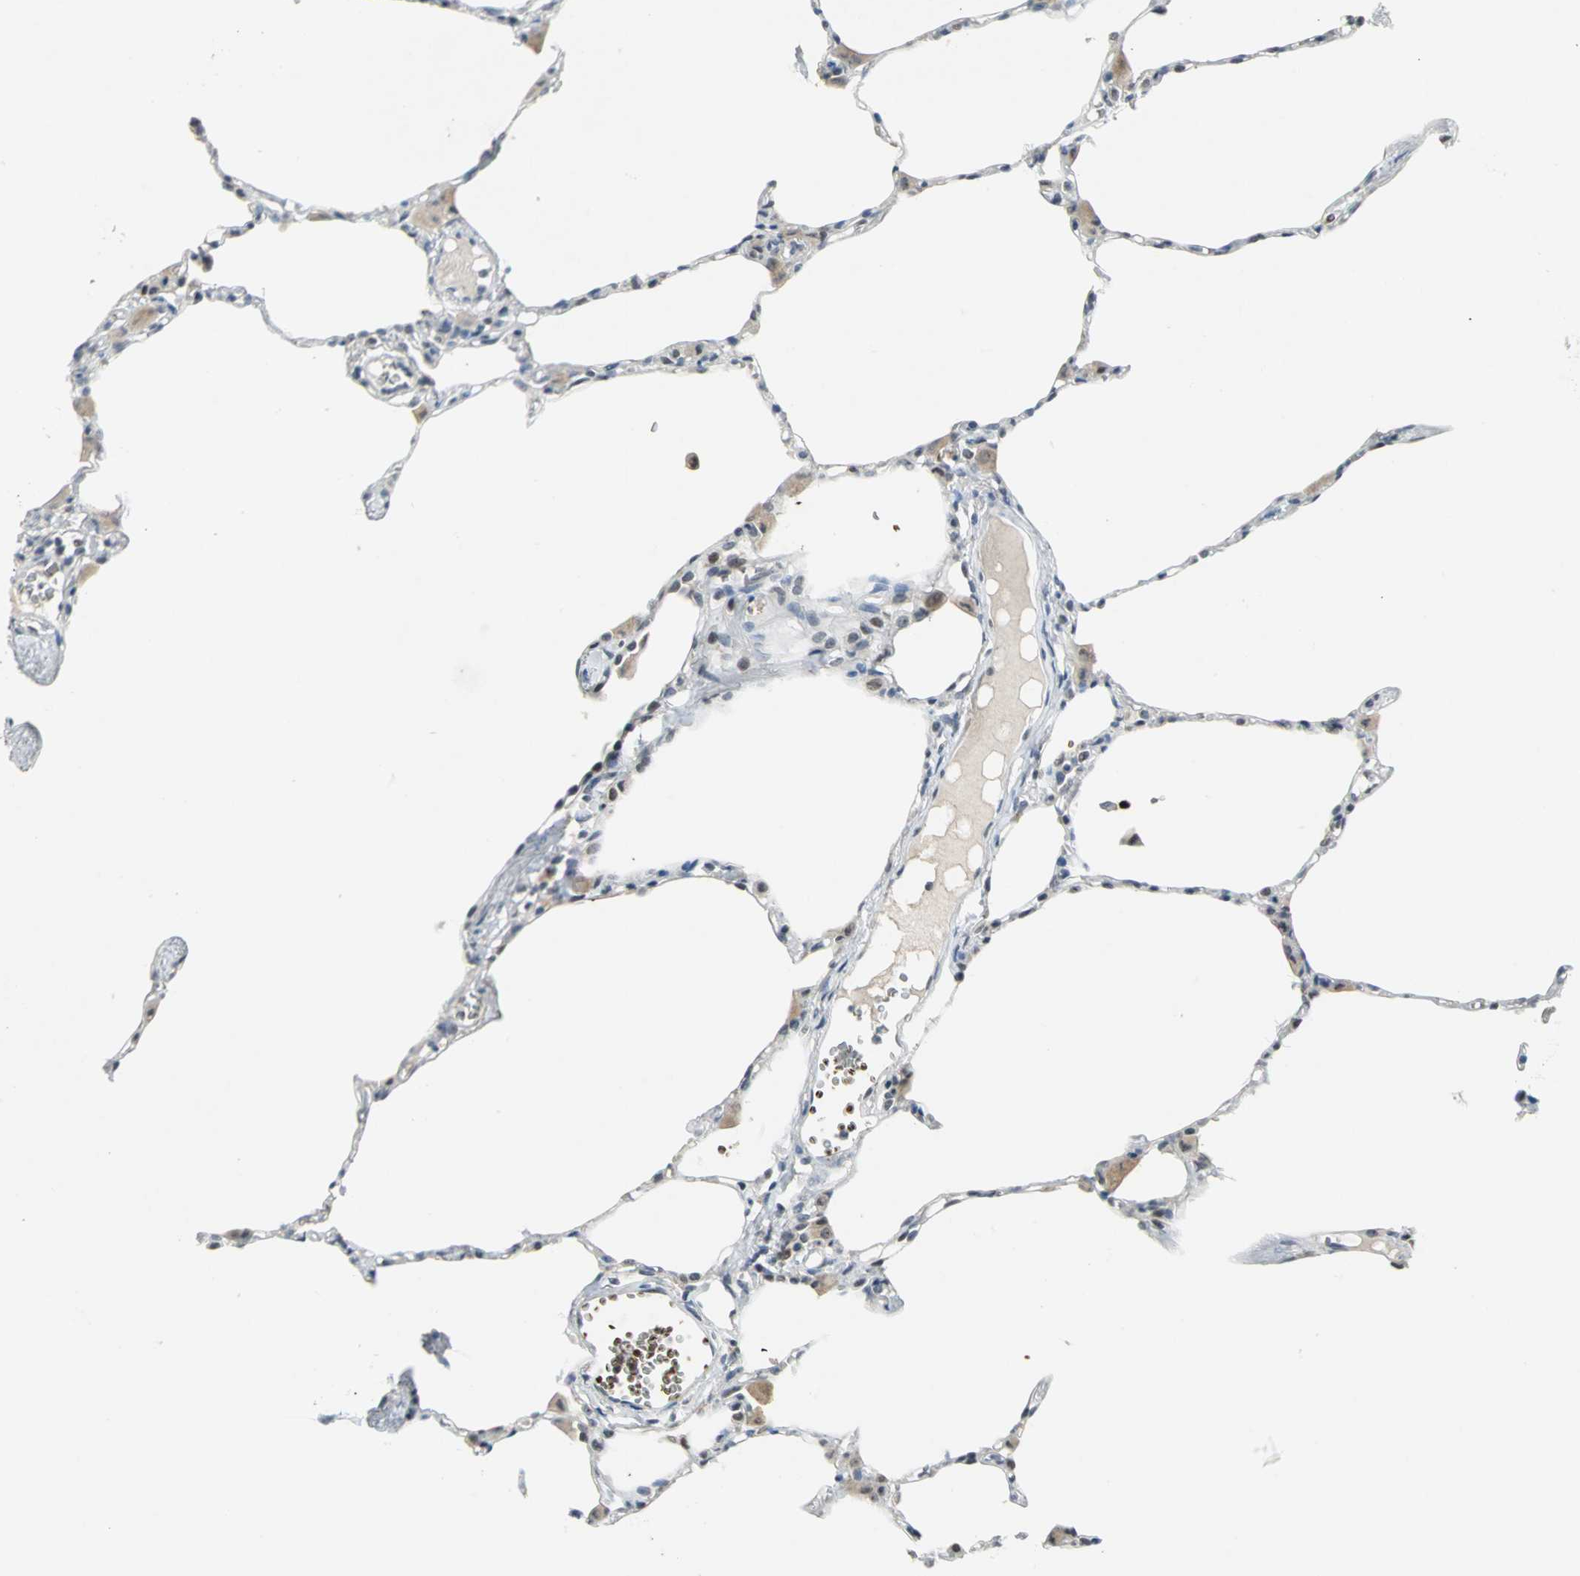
{"staining": {"intensity": "weak", "quantity": "25%-75%", "location": "nuclear"}, "tissue": "lung", "cell_type": "Alveolar cells", "image_type": "normal", "snomed": [{"axis": "morphology", "description": "Normal tissue, NOS"}, {"axis": "topography", "description": "Lung"}], "caption": "Brown immunohistochemical staining in unremarkable human lung displays weak nuclear positivity in approximately 25%-75% of alveolar cells. (brown staining indicates protein expression, while blue staining denotes nuclei).", "gene": "GLI3", "patient": {"sex": "female", "age": 49}}